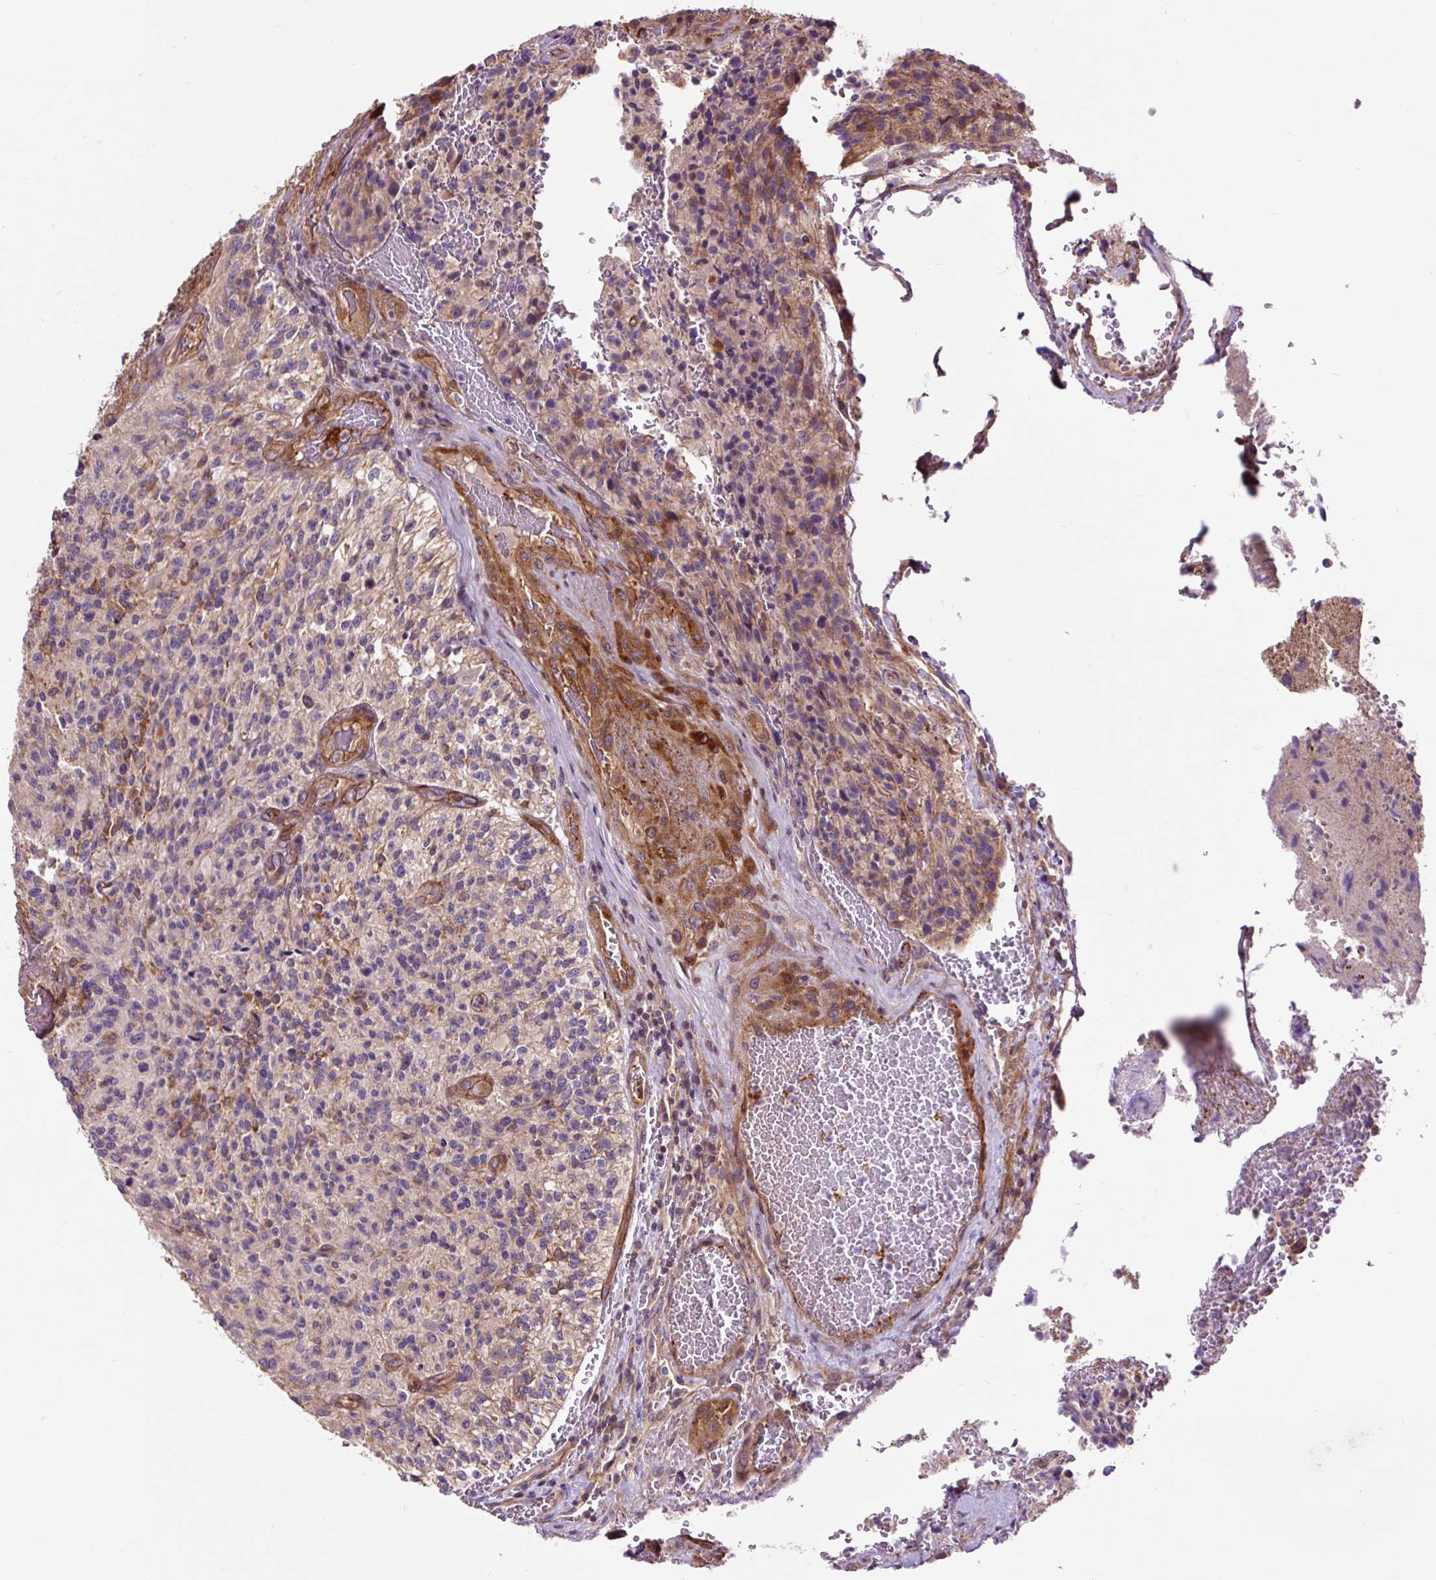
{"staining": {"intensity": "moderate", "quantity": "<25%", "location": "cytoplasmic/membranous"}, "tissue": "glioma", "cell_type": "Tumor cells", "image_type": "cancer", "snomed": [{"axis": "morphology", "description": "Normal tissue, NOS"}, {"axis": "morphology", "description": "Glioma, malignant, High grade"}, {"axis": "topography", "description": "Cerebral cortex"}], "caption": "Tumor cells show low levels of moderate cytoplasmic/membranous staining in about <25% of cells in high-grade glioma (malignant). The protein is shown in brown color, while the nuclei are stained blue.", "gene": "PCDHGB3", "patient": {"sex": "male", "age": 56}}